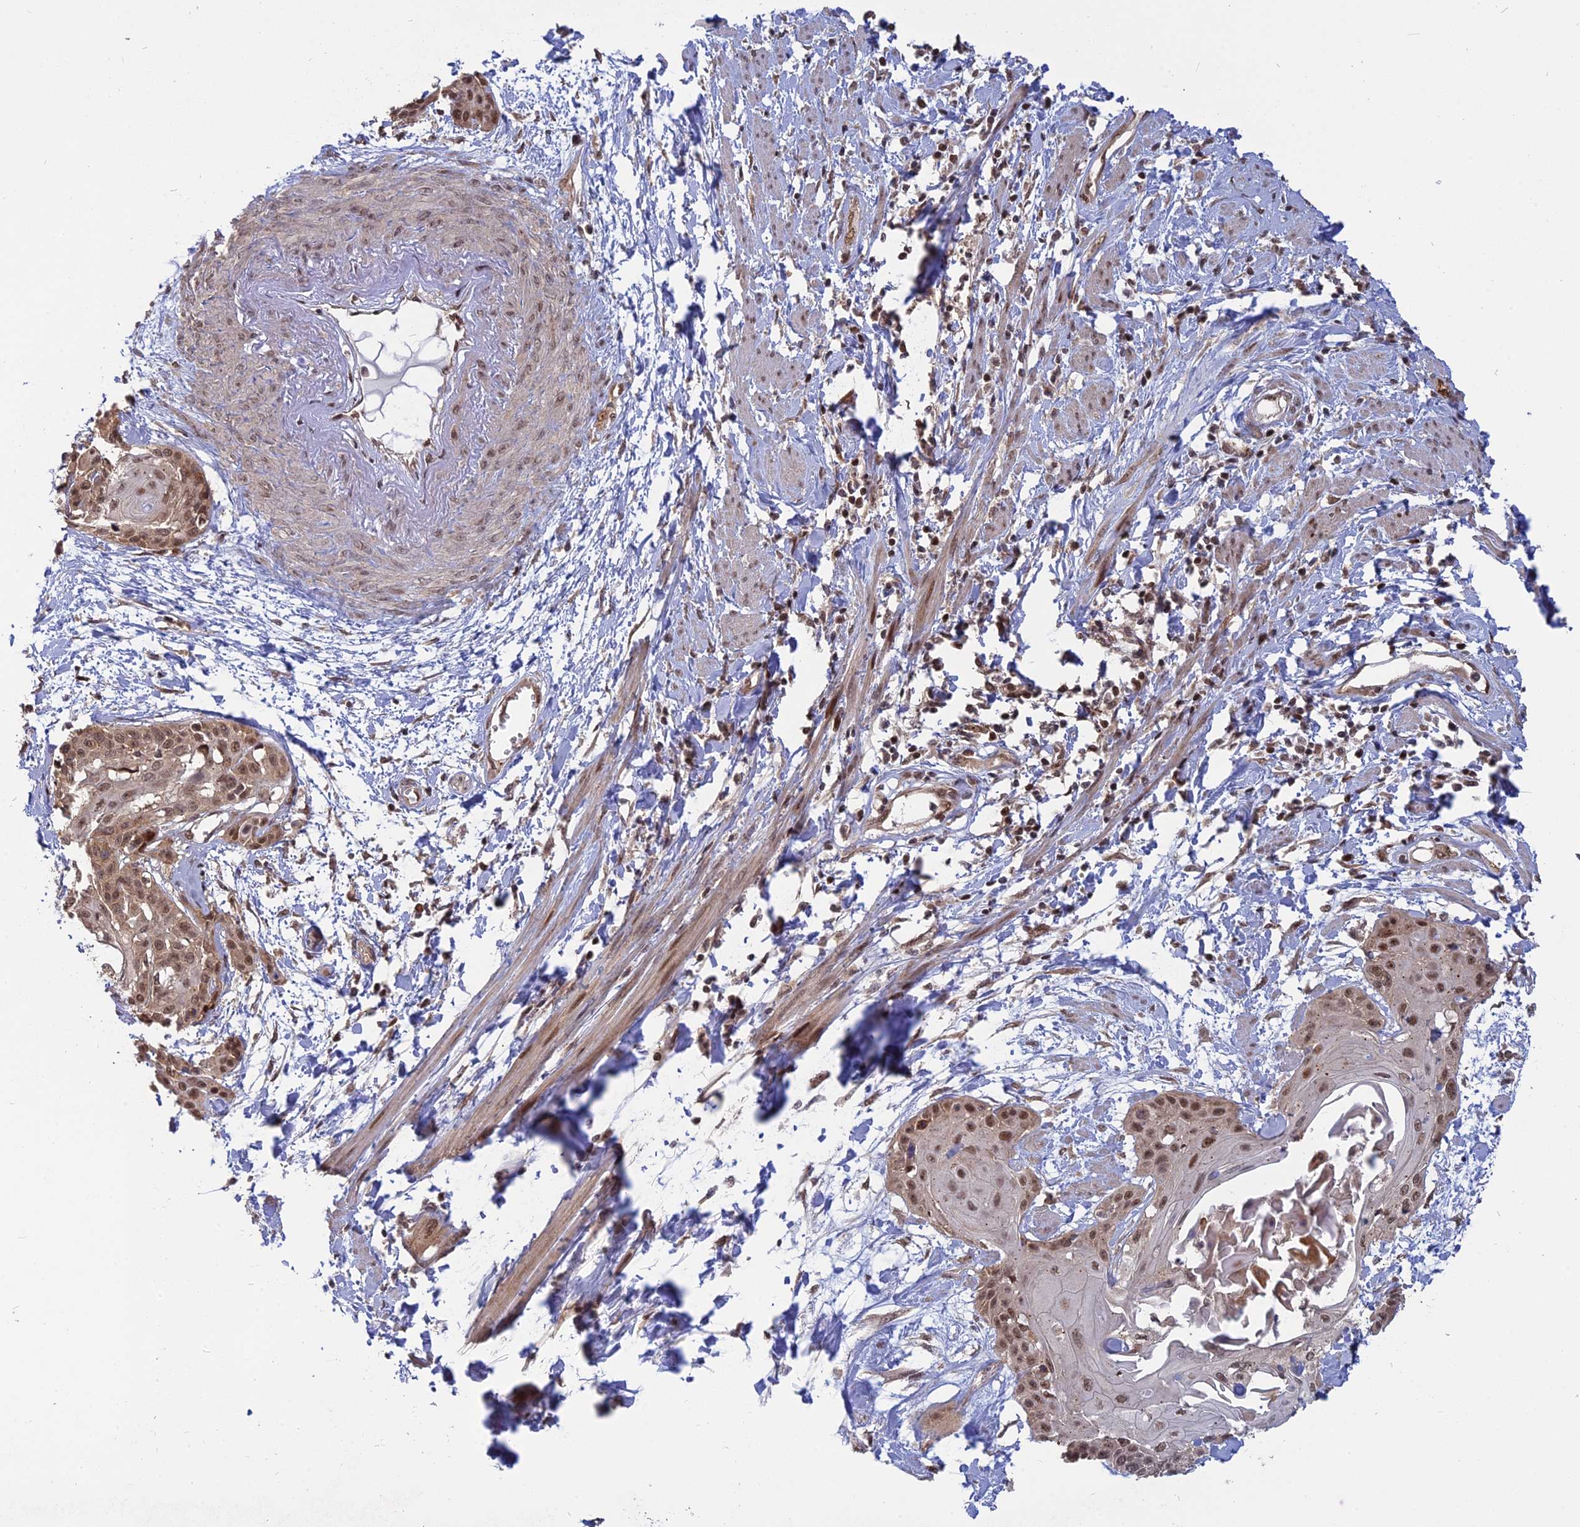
{"staining": {"intensity": "moderate", "quantity": ">75%", "location": "nuclear"}, "tissue": "cervical cancer", "cell_type": "Tumor cells", "image_type": "cancer", "snomed": [{"axis": "morphology", "description": "Squamous cell carcinoma, NOS"}, {"axis": "topography", "description": "Cervix"}], "caption": "DAB immunohistochemical staining of squamous cell carcinoma (cervical) demonstrates moderate nuclear protein staining in about >75% of tumor cells. (Stains: DAB in brown, nuclei in blue, Microscopy: brightfield microscopy at high magnification).", "gene": "PKIG", "patient": {"sex": "female", "age": 57}}